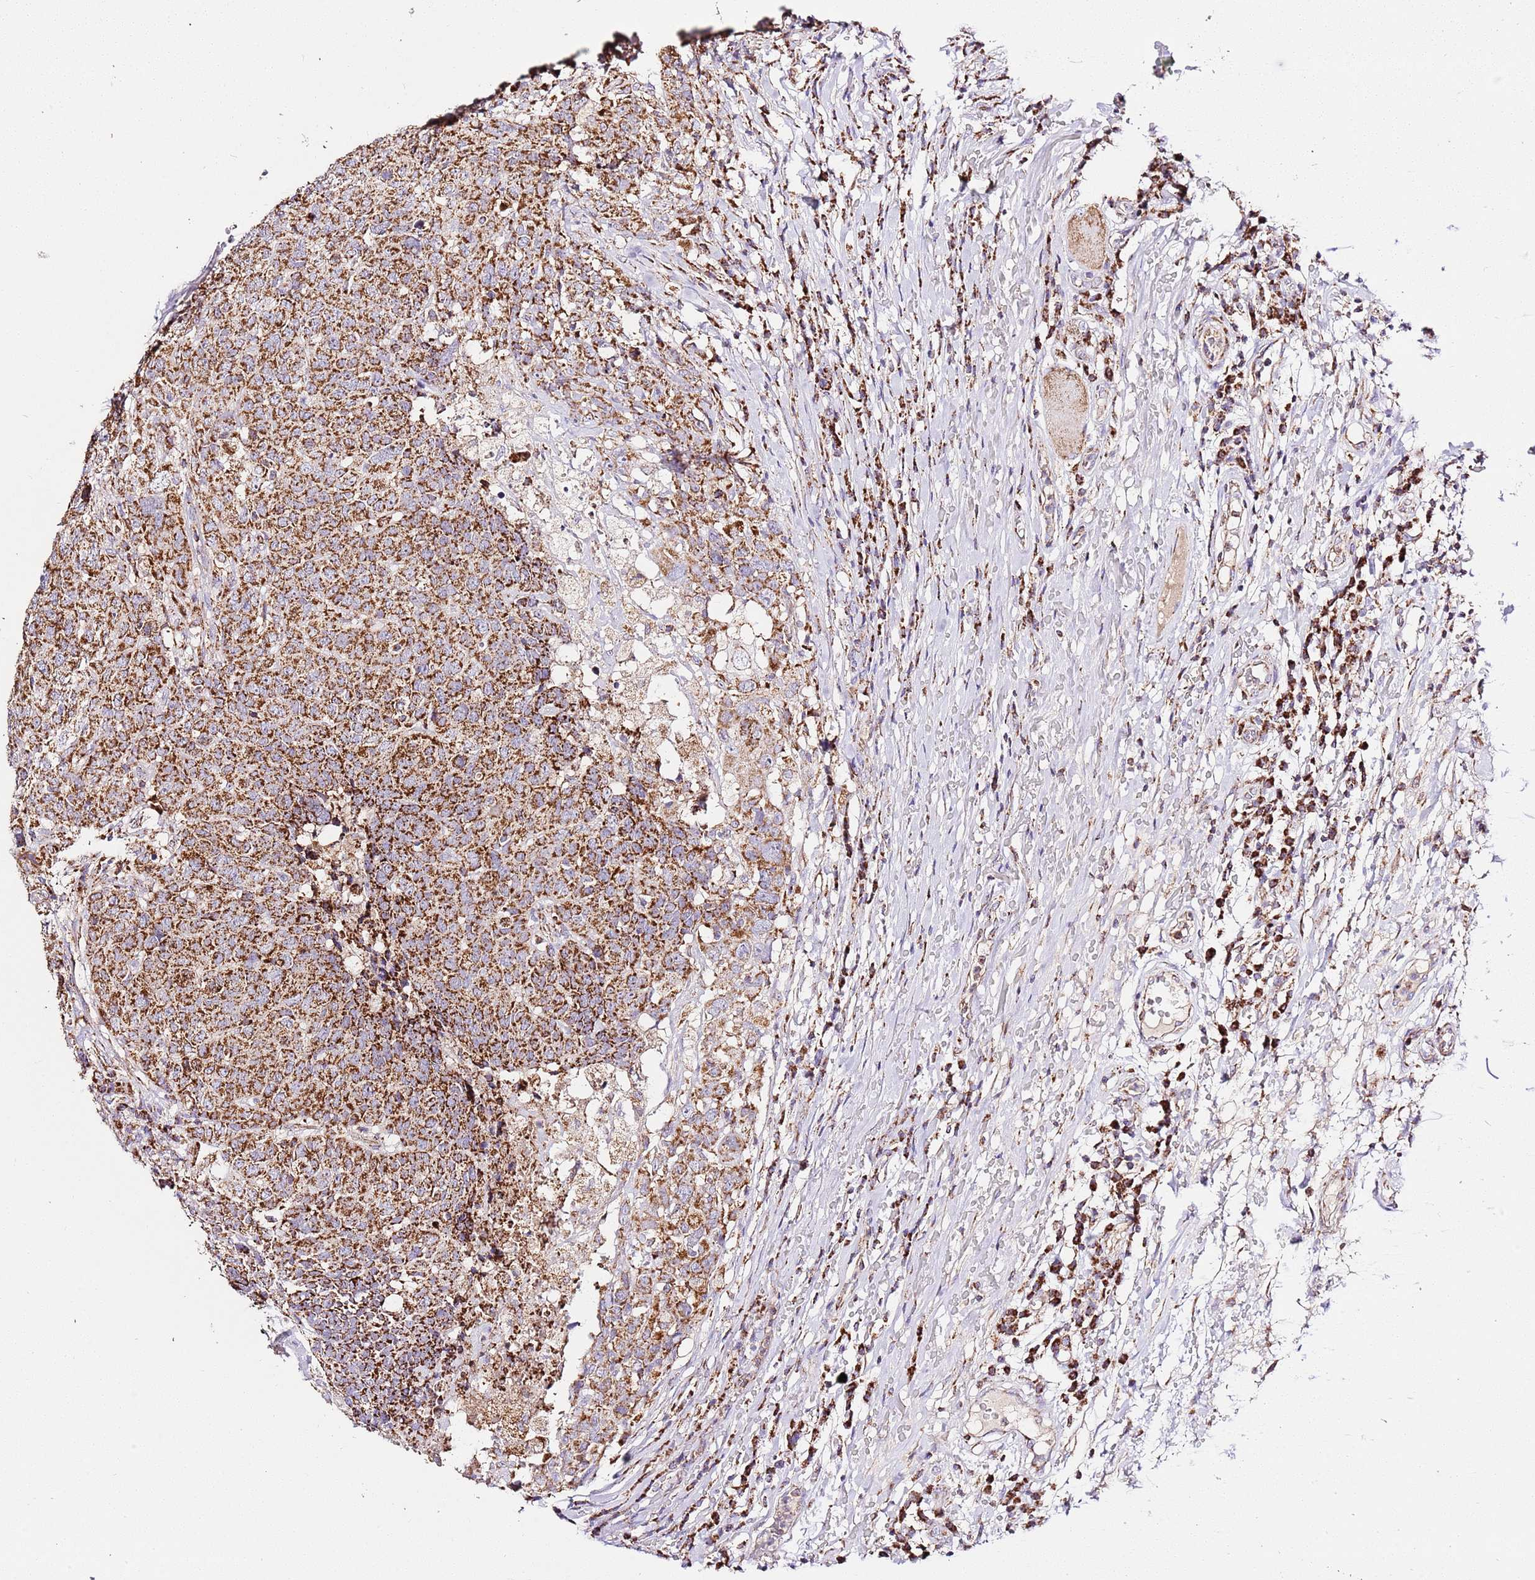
{"staining": {"intensity": "strong", "quantity": ">75%", "location": "cytoplasmic/membranous"}, "tissue": "head and neck cancer", "cell_type": "Tumor cells", "image_type": "cancer", "snomed": [{"axis": "morphology", "description": "Normal tissue, NOS"}, {"axis": "morphology", "description": "Squamous cell carcinoma, NOS"}, {"axis": "topography", "description": "Skeletal muscle"}, {"axis": "topography", "description": "Vascular tissue"}, {"axis": "topography", "description": "Peripheral nerve tissue"}, {"axis": "topography", "description": "Head-Neck"}], "caption": "An IHC image of tumor tissue is shown. Protein staining in brown labels strong cytoplasmic/membranous positivity in head and neck cancer (squamous cell carcinoma) within tumor cells. The protein is shown in brown color, while the nuclei are stained blue.", "gene": "ZBTB39", "patient": {"sex": "male", "age": 66}}